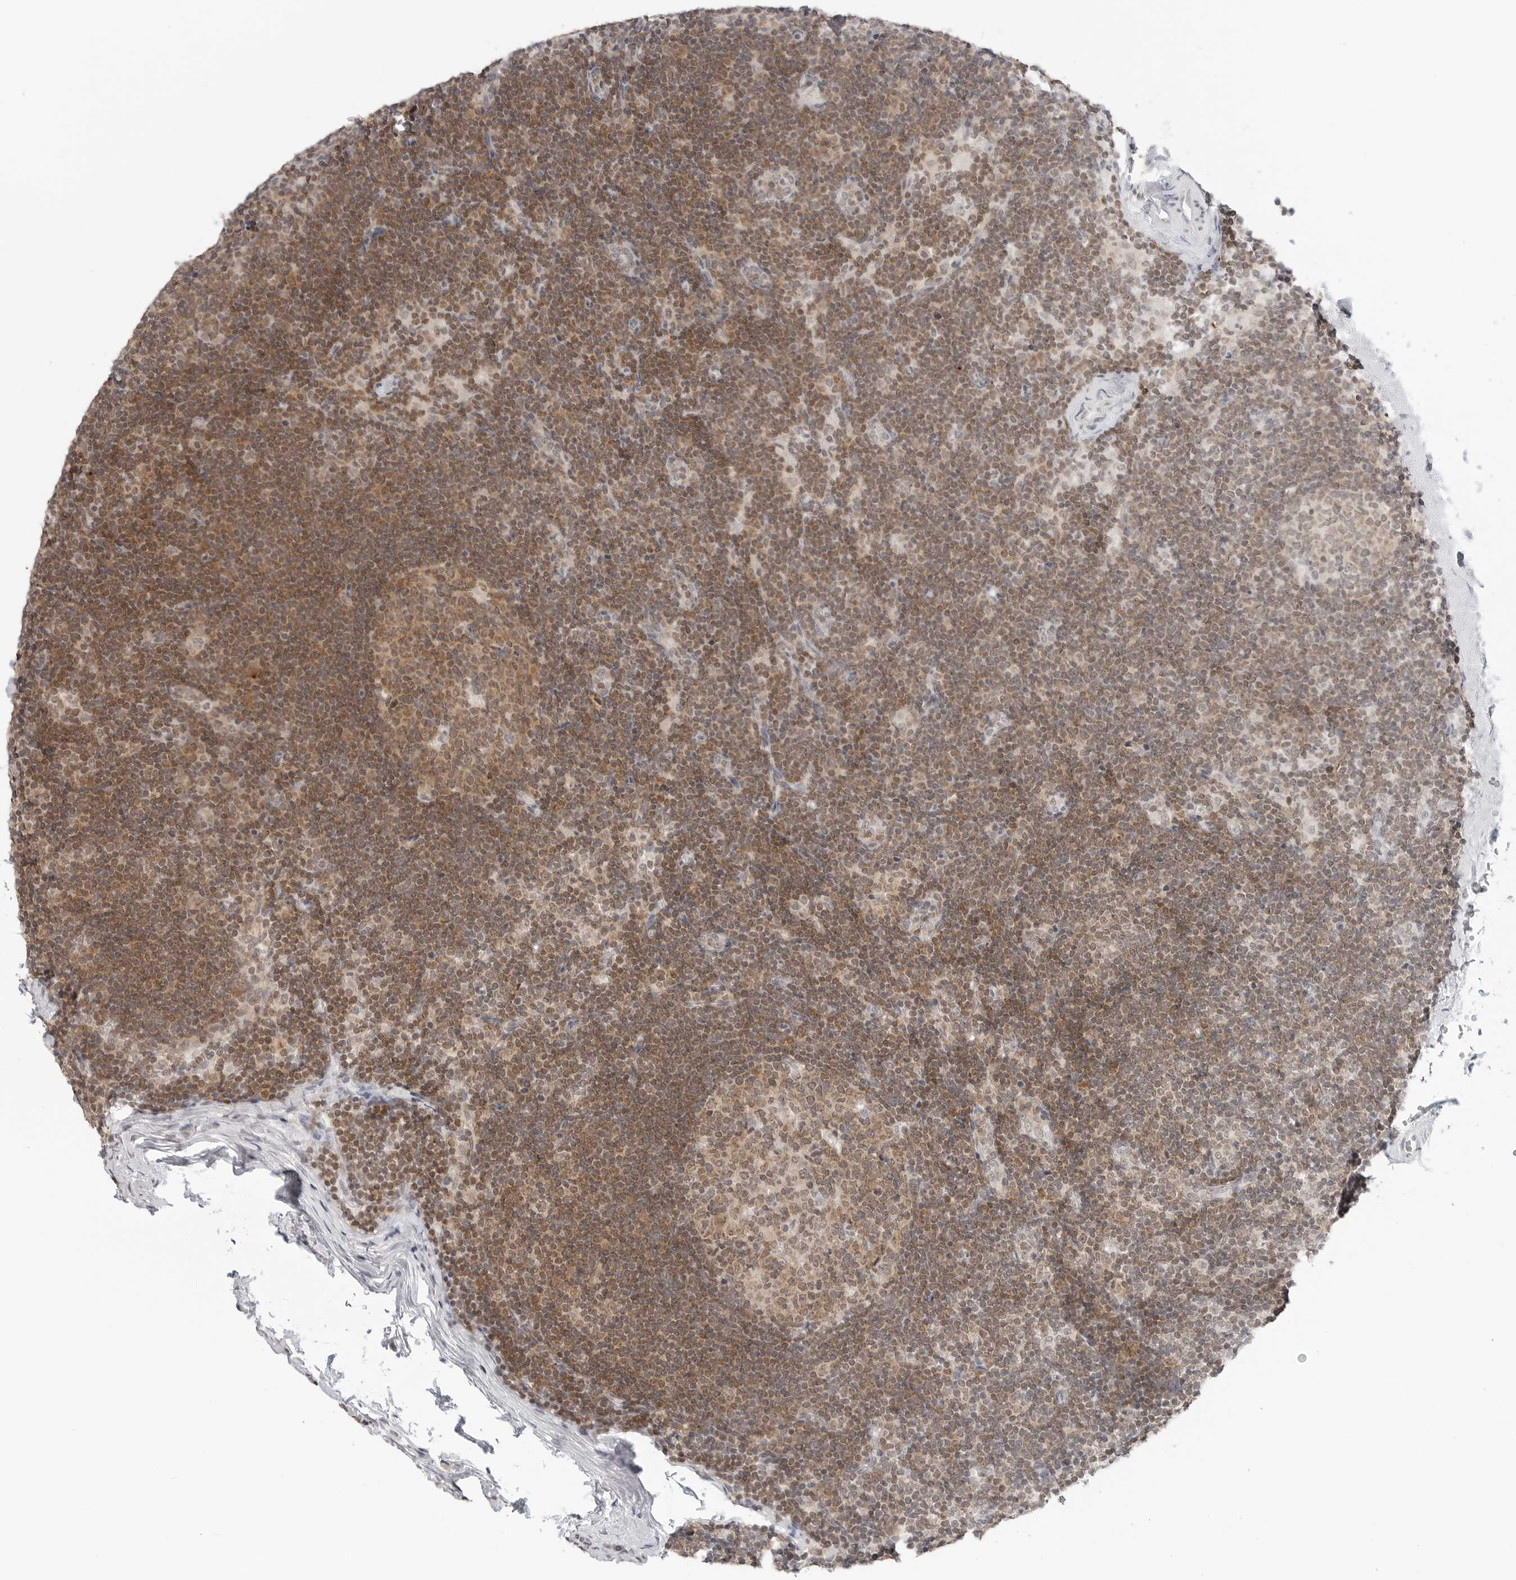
{"staining": {"intensity": "moderate", "quantity": "25%-75%", "location": "cytoplasmic/membranous,nuclear"}, "tissue": "lymph node", "cell_type": "Germinal center cells", "image_type": "normal", "snomed": [{"axis": "morphology", "description": "Normal tissue, NOS"}, {"axis": "topography", "description": "Lymph node"}], "caption": "Immunohistochemistry of unremarkable lymph node reveals medium levels of moderate cytoplasmic/membranous,nuclear expression in about 25%-75% of germinal center cells.", "gene": "METAP1", "patient": {"sex": "female", "age": 22}}